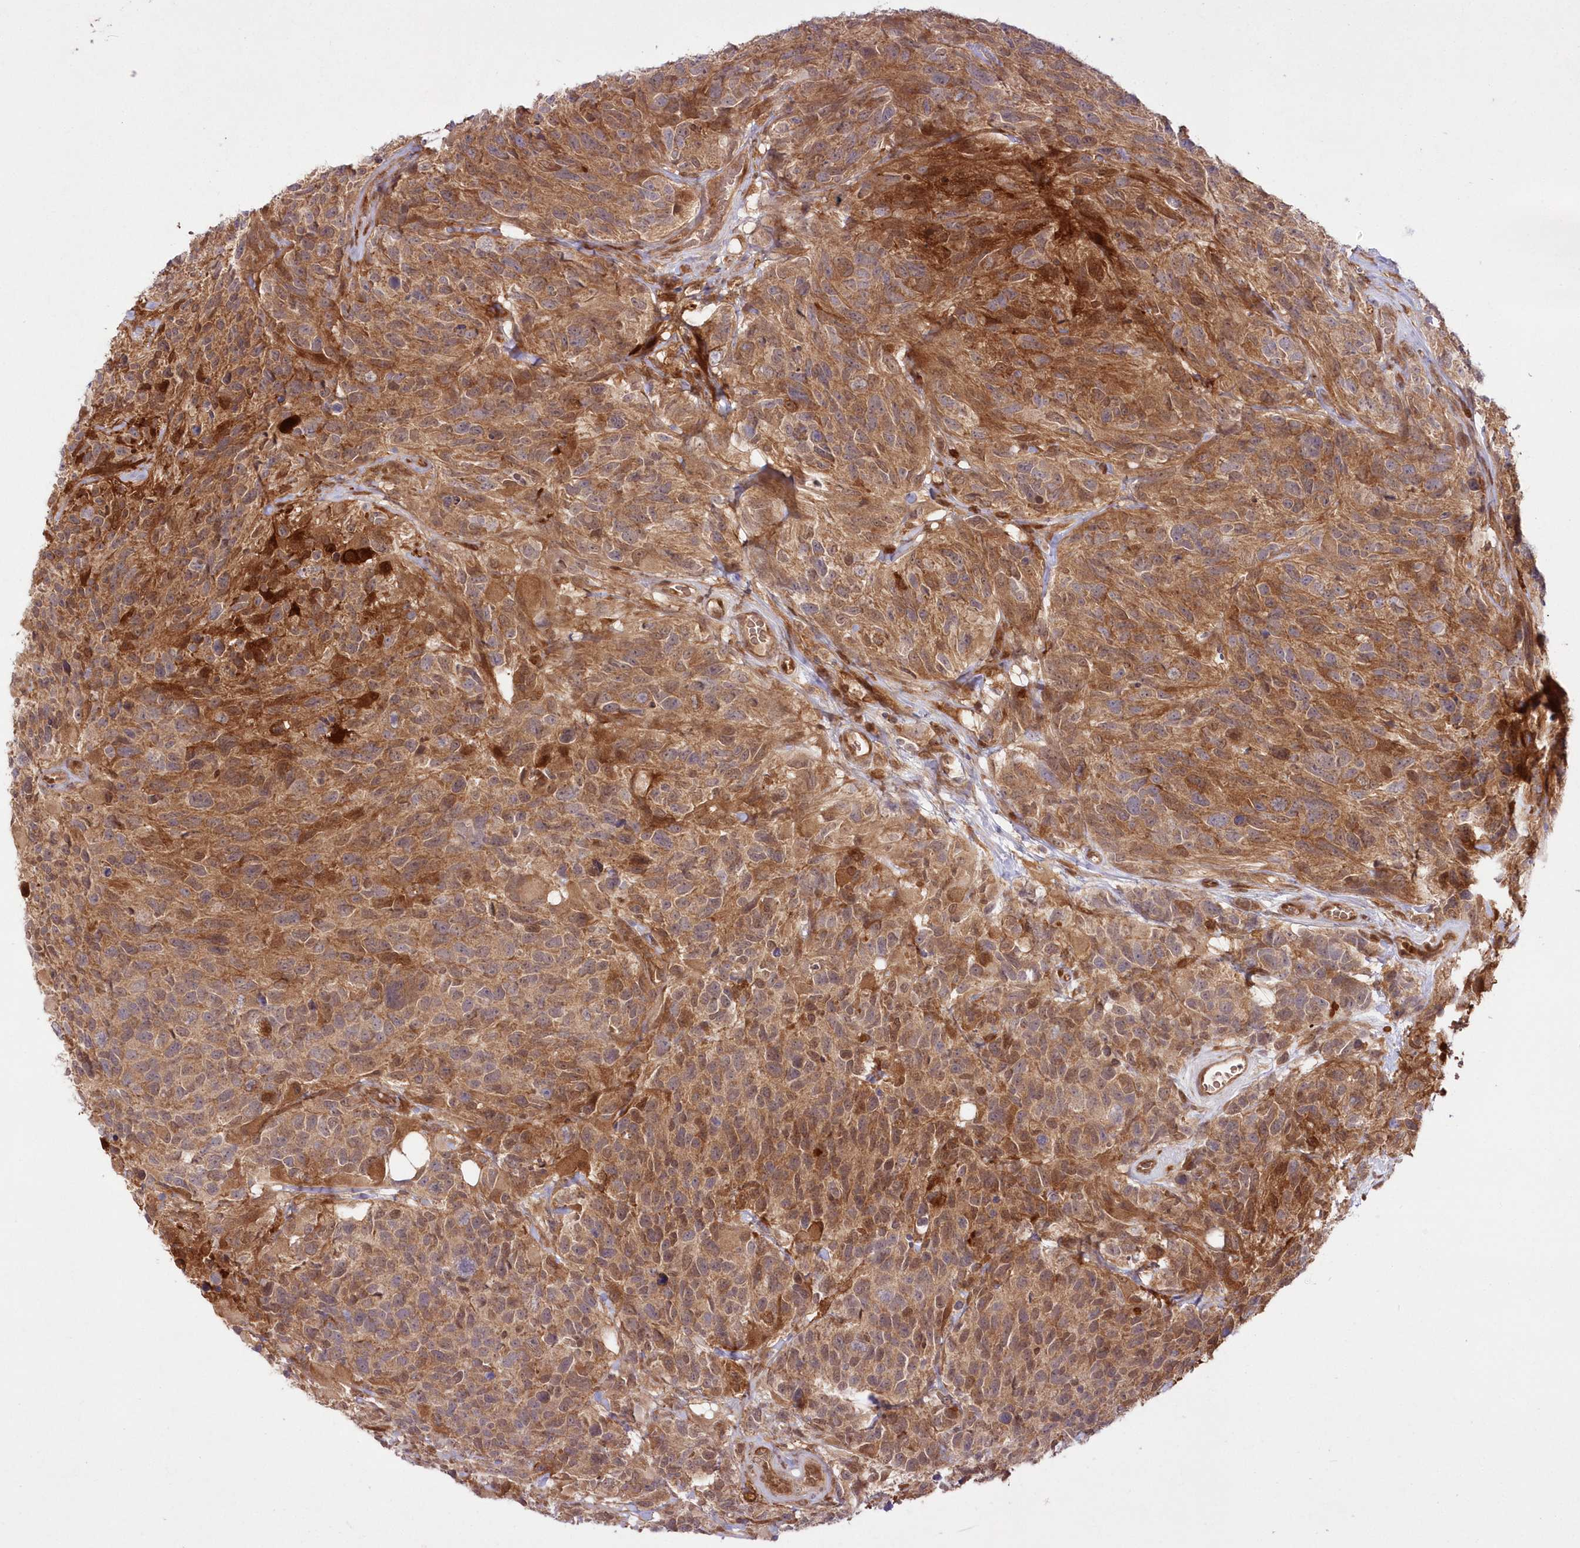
{"staining": {"intensity": "moderate", "quantity": ">75%", "location": "cytoplasmic/membranous"}, "tissue": "glioma", "cell_type": "Tumor cells", "image_type": "cancer", "snomed": [{"axis": "morphology", "description": "Glioma, malignant, High grade"}, {"axis": "topography", "description": "Brain"}], "caption": "Immunohistochemical staining of glioma reveals moderate cytoplasmic/membranous protein positivity in about >75% of tumor cells.", "gene": "GBE1", "patient": {"sex": "male", "age": 69}}